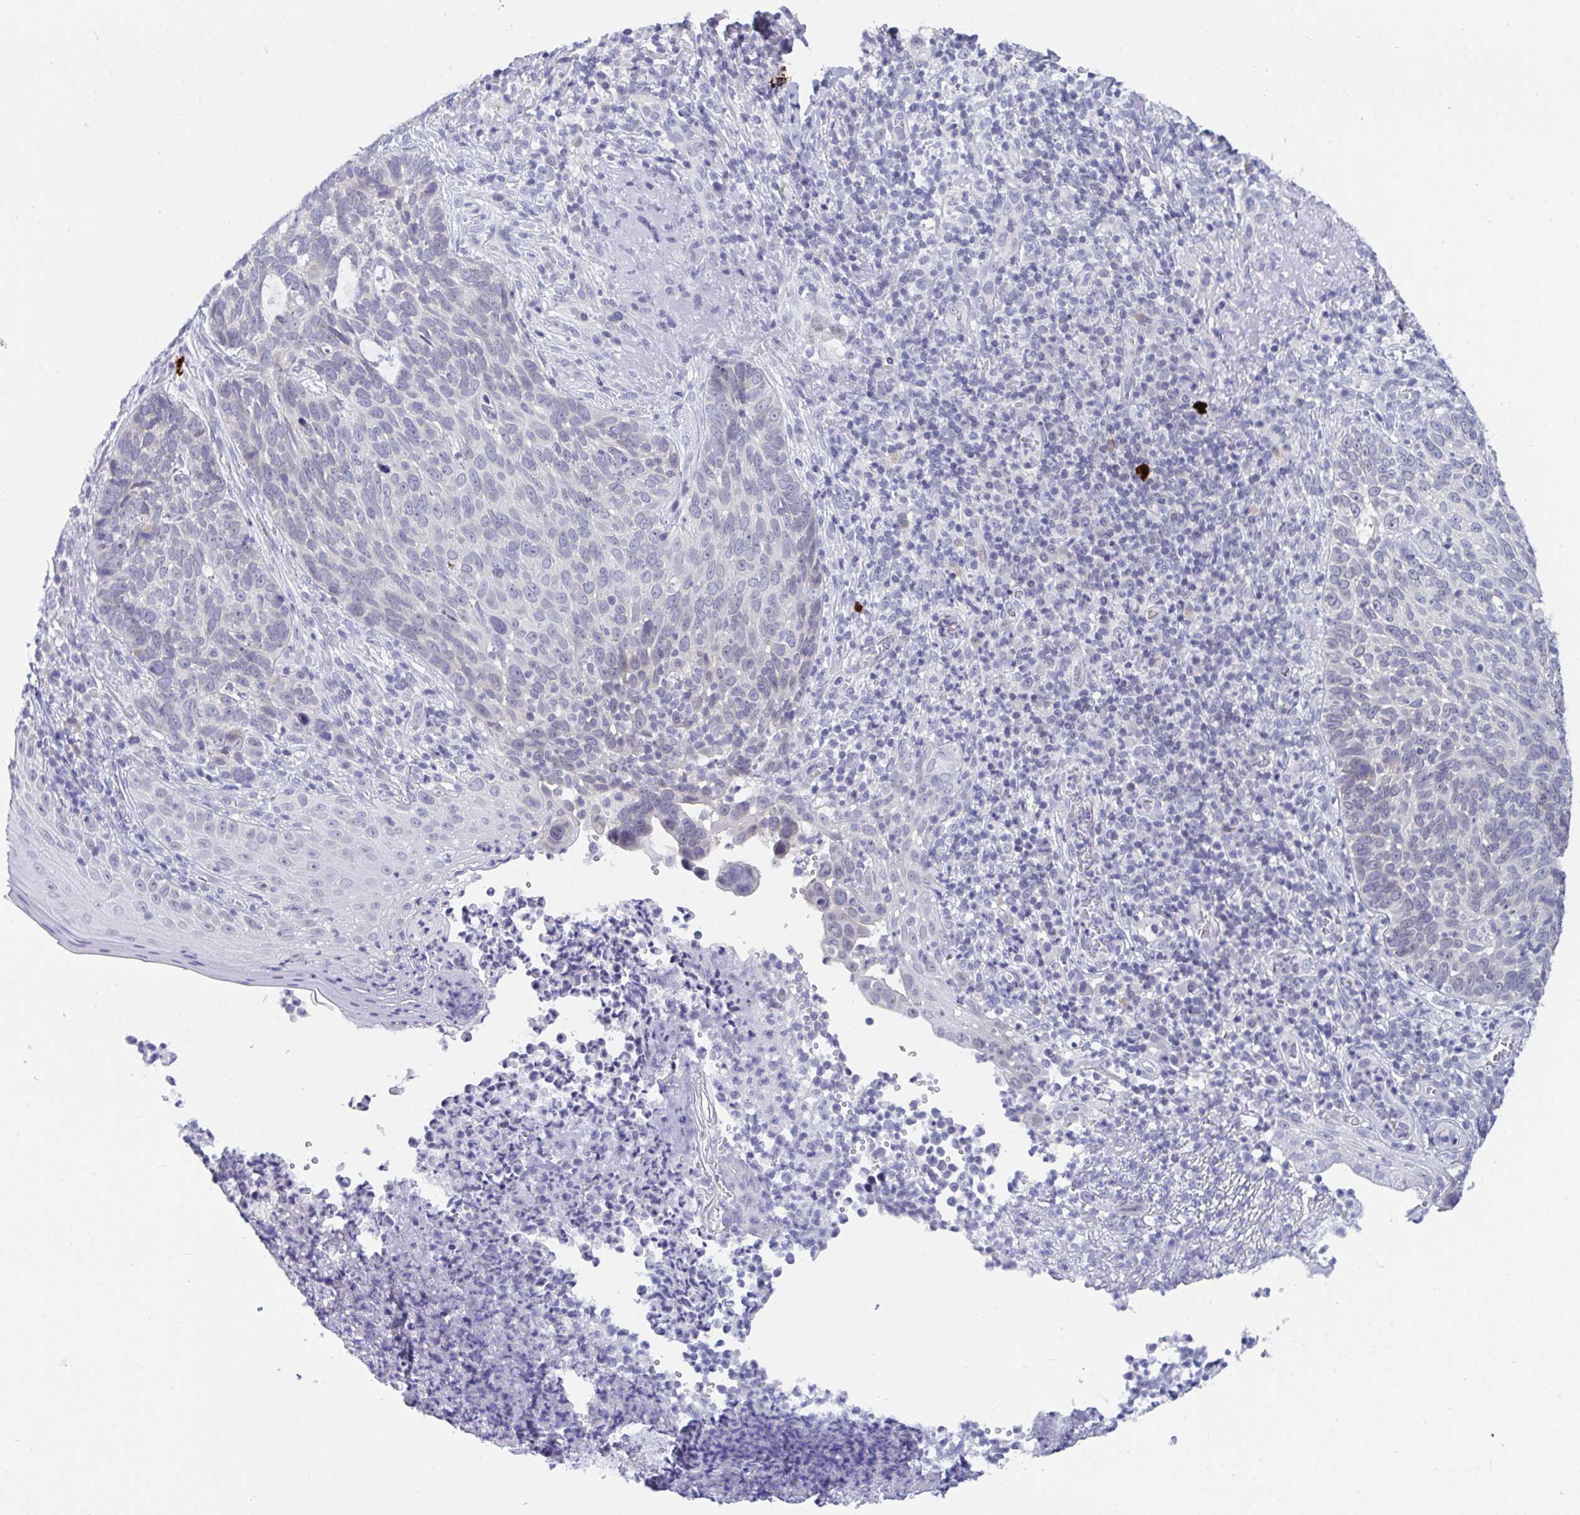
{"staining": {"intensity": "negative", "quantity": "none", "location": "none"}, "tissue": "skin cancer", "cell_type": "Tumor cells", "image_type": "cancer", "snomed": [{"axis": "morphology", "description": "Basal cell carcinoma"}, {"axis": "topography", "description": "Skin"}, {"axis": "topography", "description": "Skin of face"}], "caption": "The photomicrograph demonstrates no staining of tumor cells in skin cancer.", "gene": "BMAL2", "patient": {"sex": "female", "age": 95}}